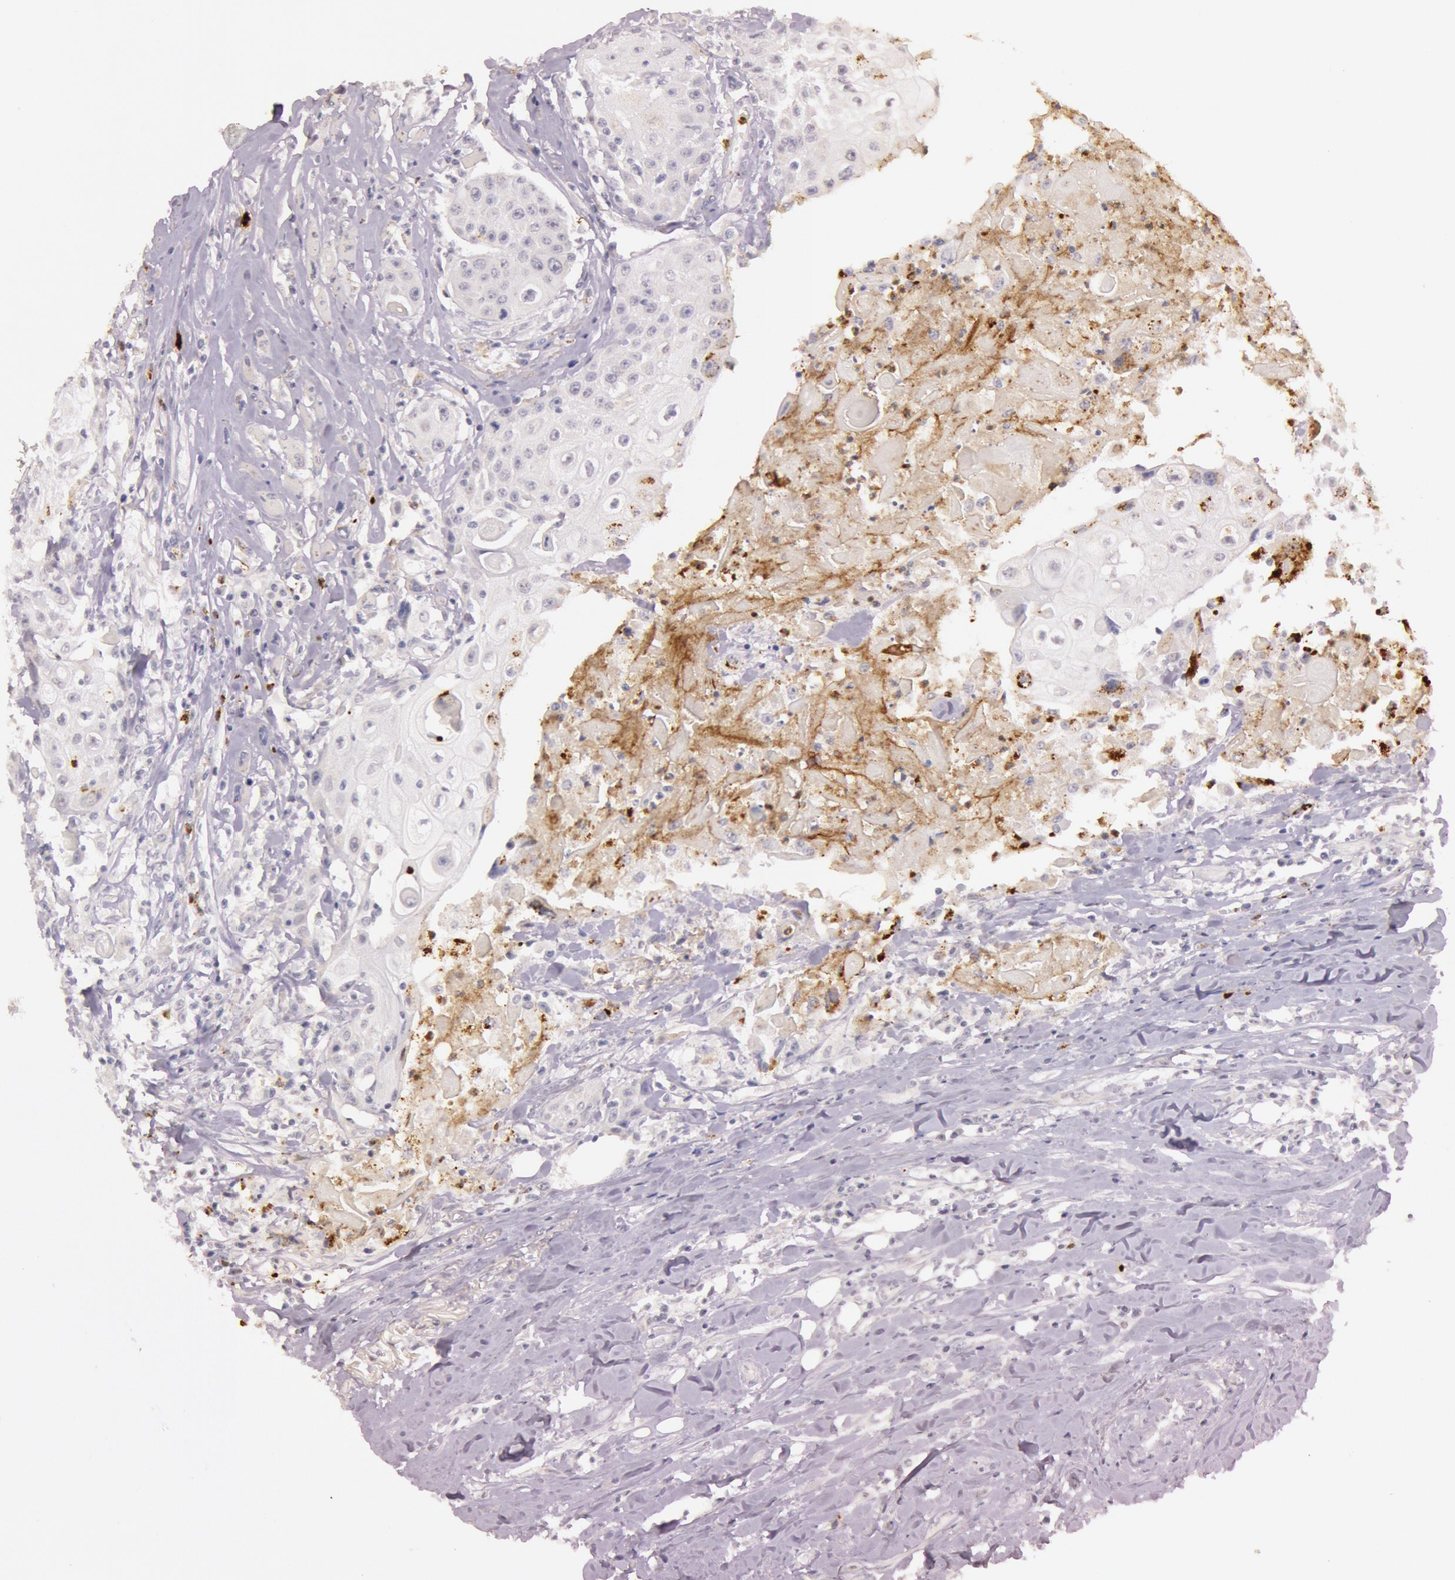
{"staining": {"intensity": "negative", "quantity": "none", "location": "none"}, "tissue": "head and neck cancer", "cell_type": "Tumor cells", "image_type": "cancer", "snomed": [{"axis": "morphology", "description": "Squamous cell carcinoma, NOS"}, {"axis": "topography", "description": "Oral tissue"}, {"axis": "topography", "description": "Head-Neck"}], "caption": "An image of head and neck squamous cell carcinoma stained for a protein displays no brown staining in tumor cells. Brightfield microscopy of immunohistochemistry (IHC) stained with DAB (brown) and hematoxylin (blue), captured at high magnification.", "gene": "KDM6A", "patient": {"sex": "female", "age": 82}}